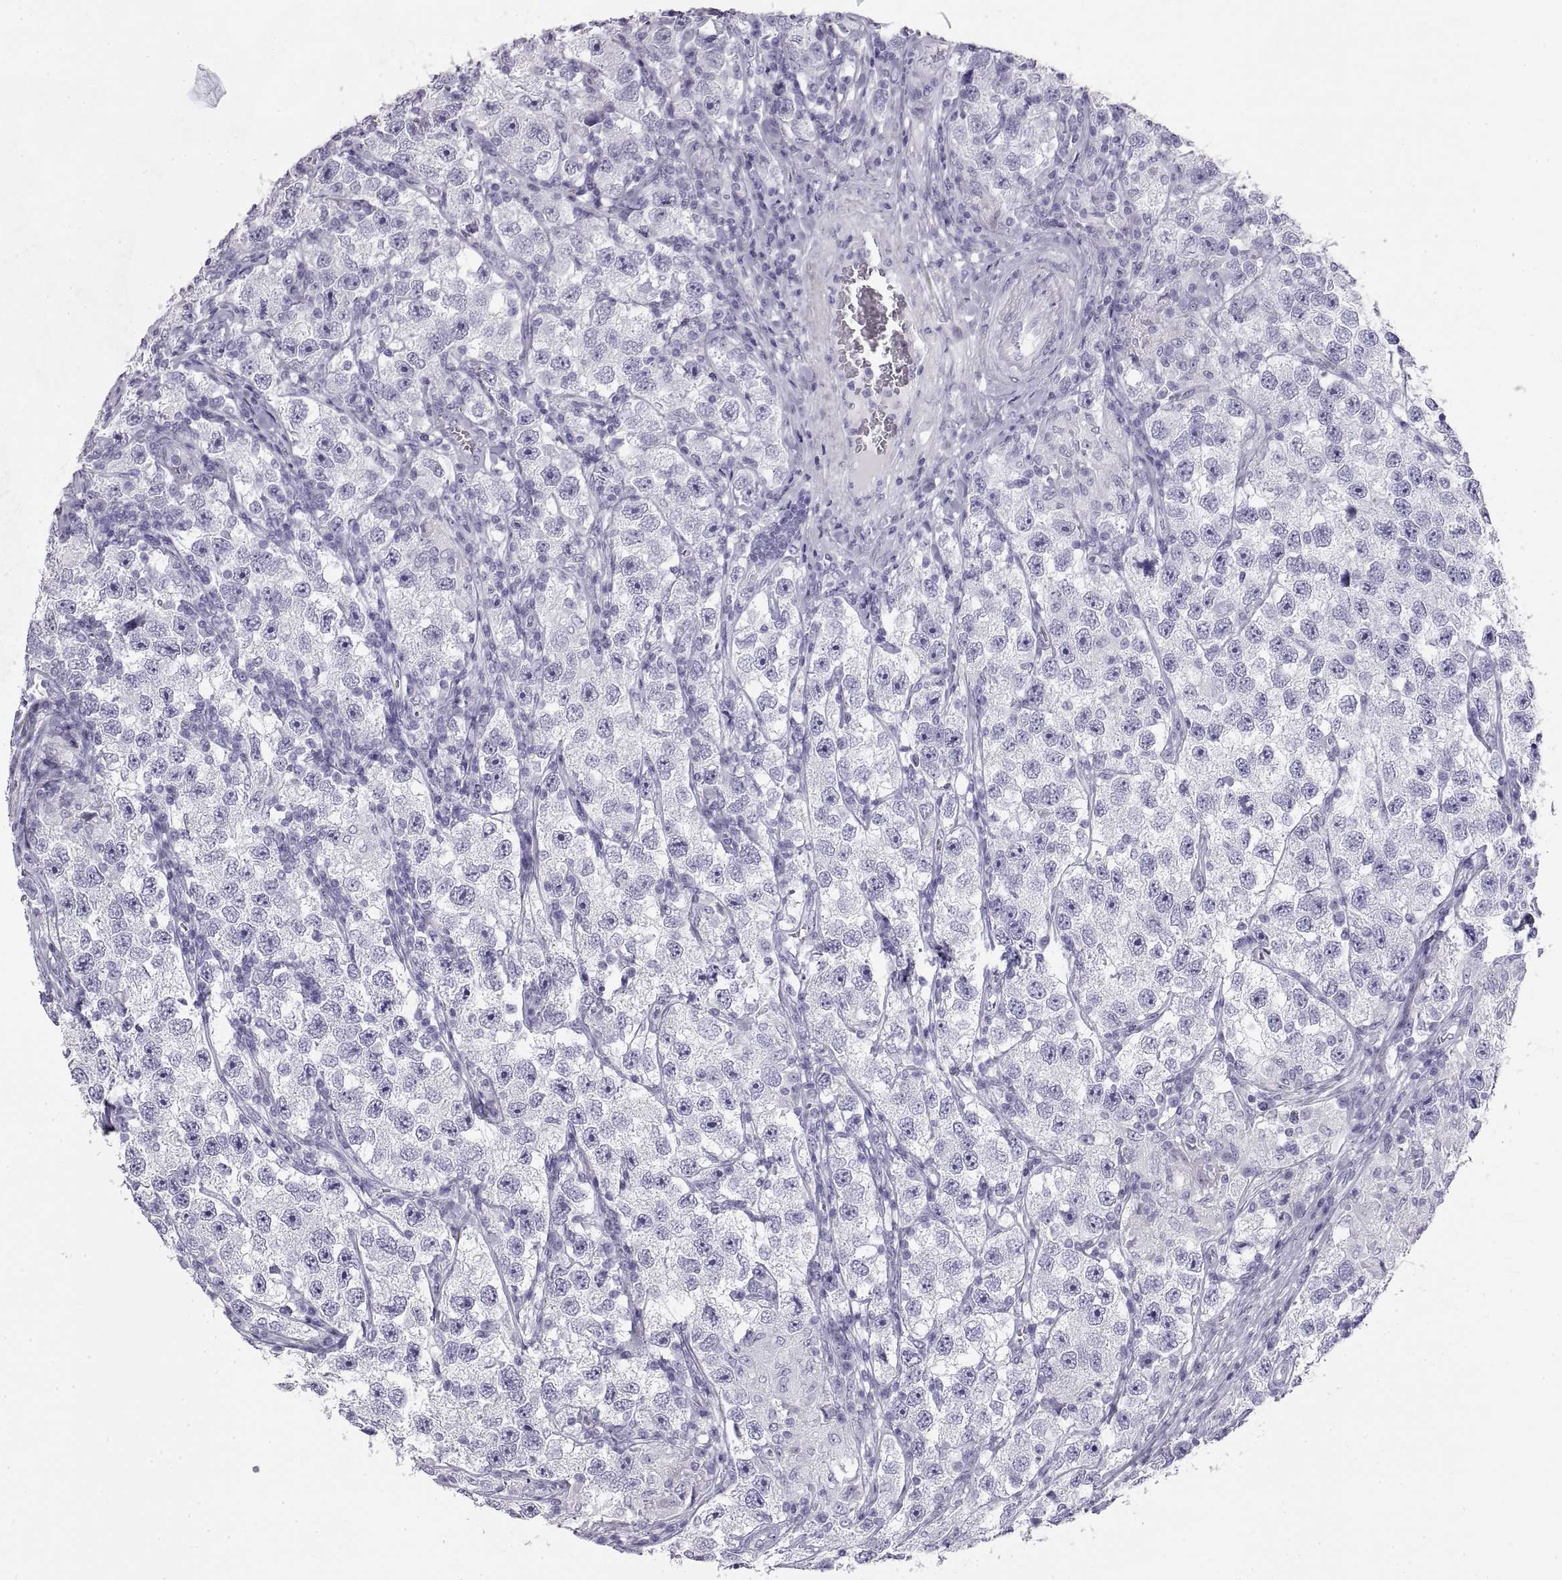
{"staining": {"intensity": "negative", "quantity": "none", "location": "none"}, "tissue": "testis cancer", "cell_type": "Tumor cells", "image_type": "cancer", "snomed": [{"axis": "morphology", "description": "Seminoma, NOS"}, {"axis": "topography", "description": "Testis"}], "caption": "Immunohistochemistry (IHC) histopathology image of neoplastic tissue: testis seminoma stained with DAB (3,3'-diaminobenzidine) exhibits no significant protein staining in tumor cells.", "gene": "RLBP1", "patient": {"sex": "male", "age": 26}}